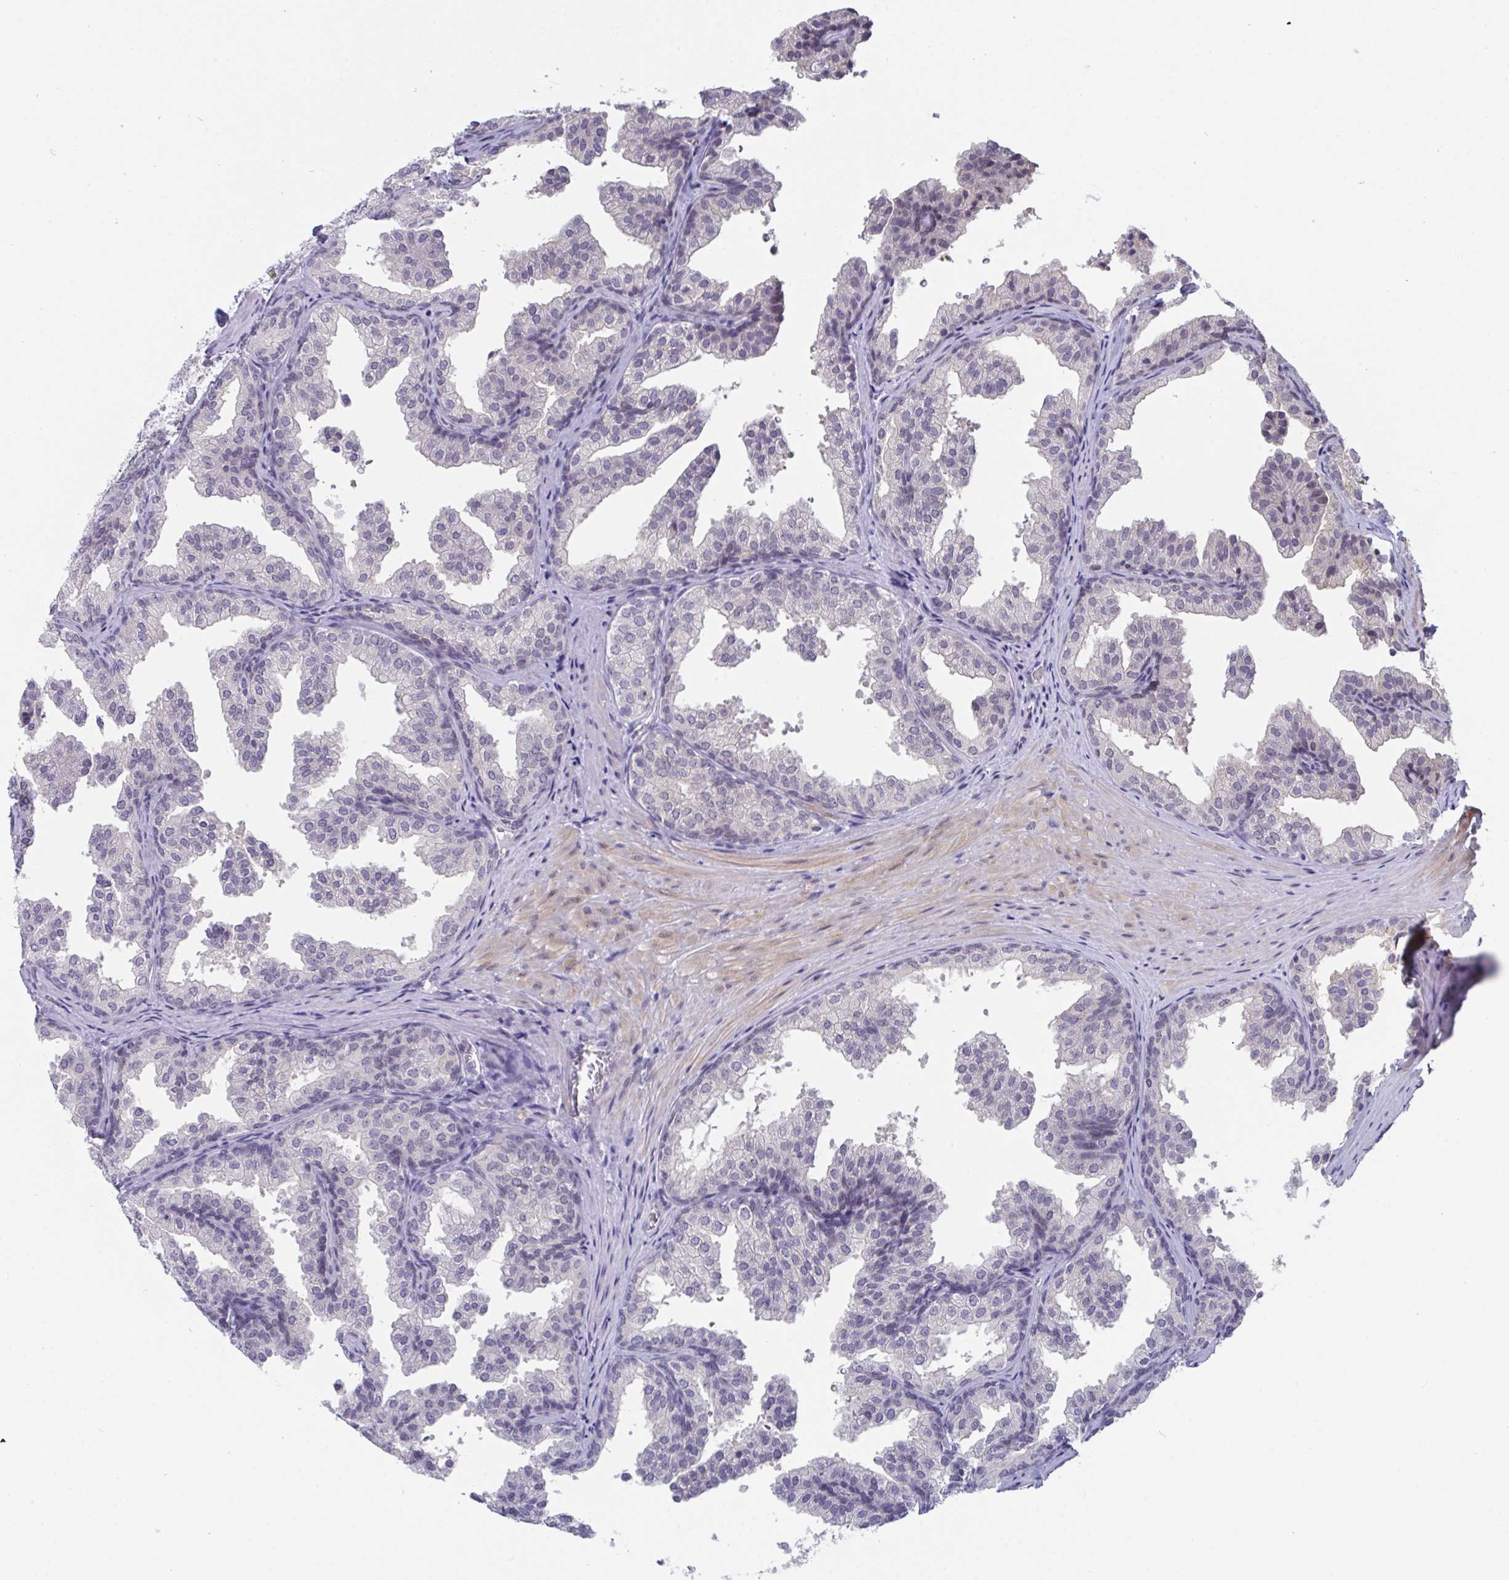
{"staining": {"intensity": "negative", "quantity": "none", "location": "none"}, "tissue": "prostate", "cell_type": "Glandular cells", "image_type": "normal", "snomed": [{"axis": "morphology", "description": "Normal tissue, NOS"}, {"axis": "topography", "description": "Prostate"}], "caption": "Human prostate stained for a protein using IHC displays no positivity in glandular cells.", "gene": "BMAL2", "patient": {"sex": "male", "age": 37}}